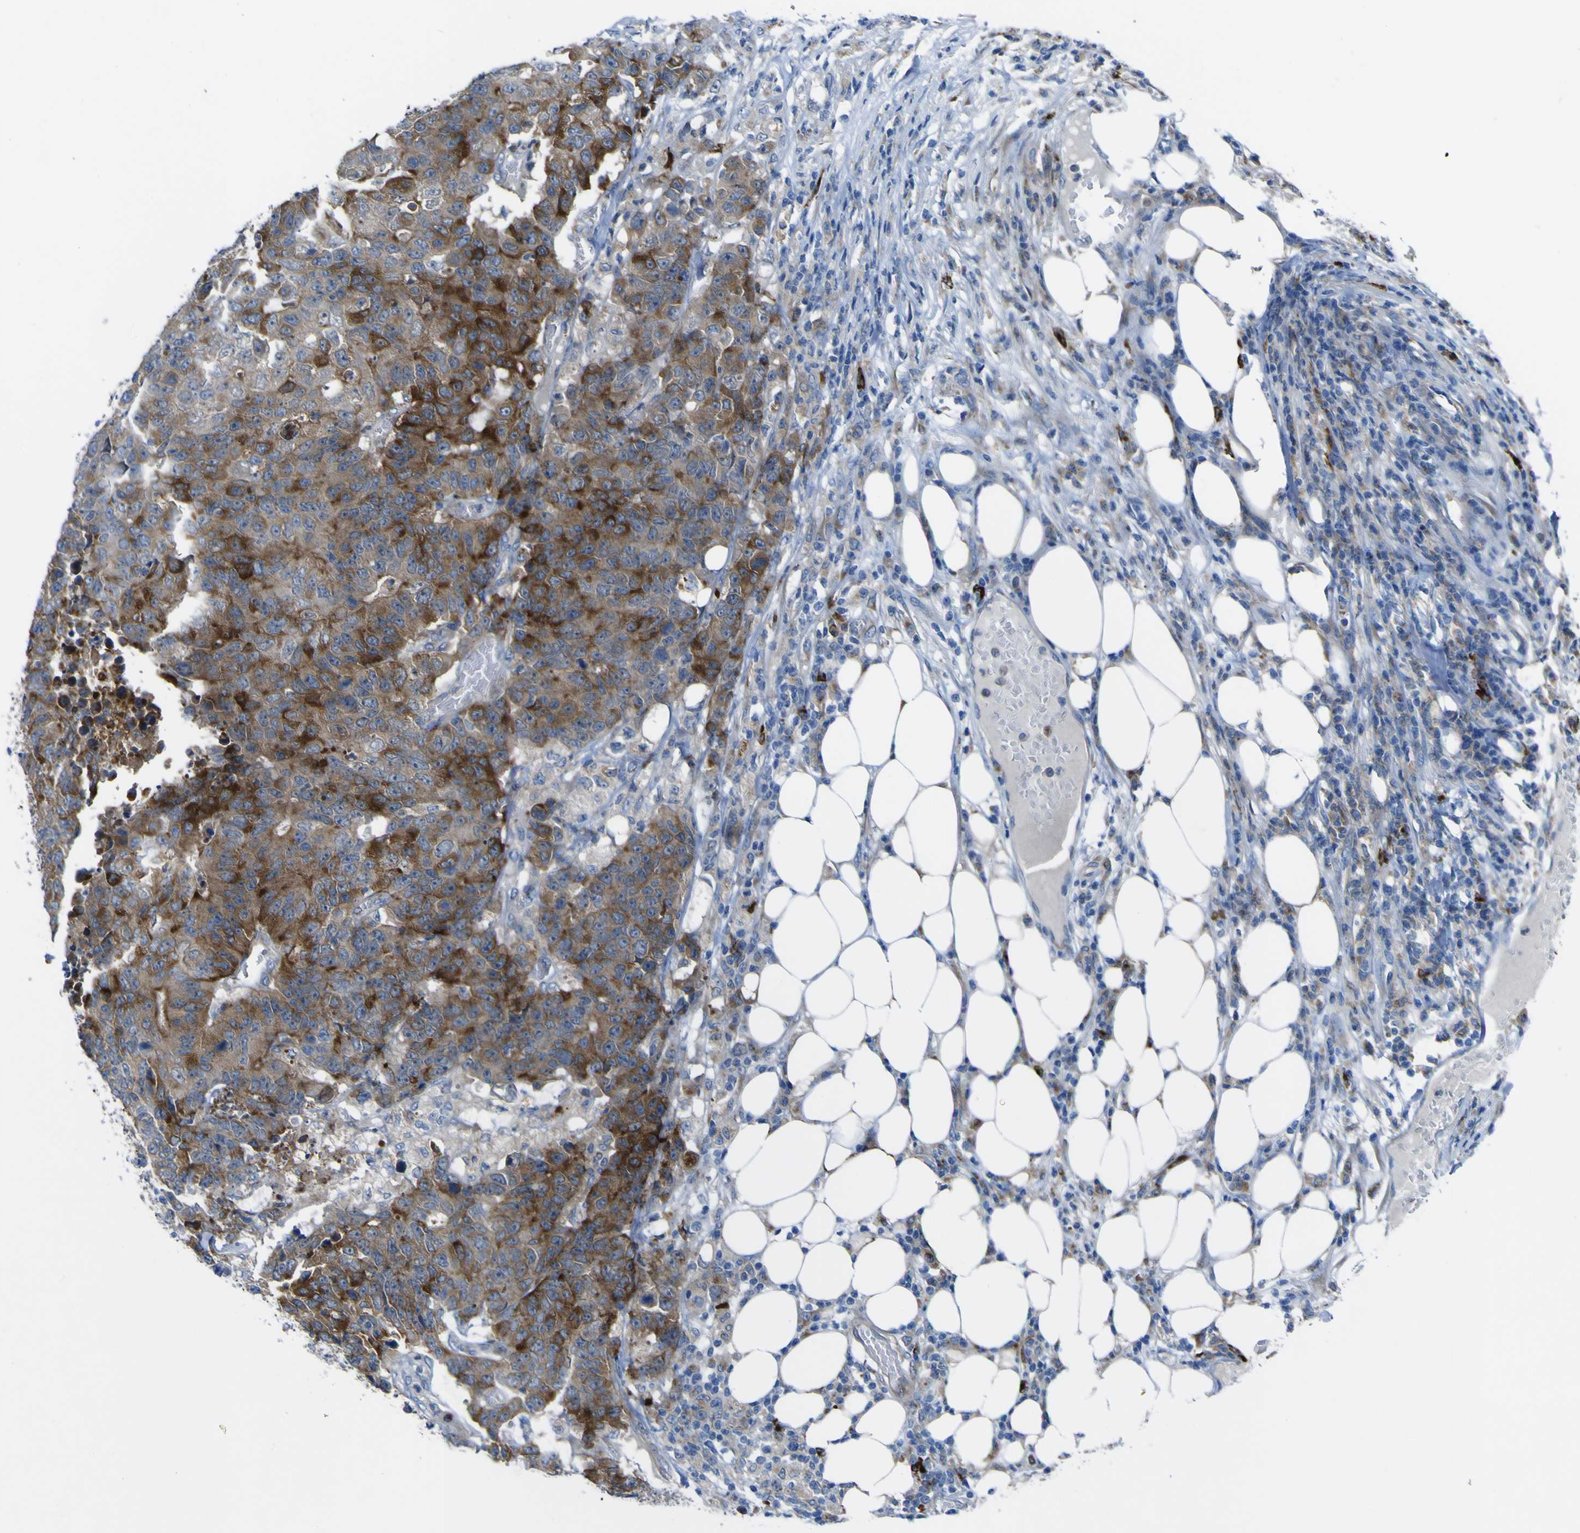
{"staining": {"intensity": "strong", "quantity": ">75%", "location": "cytoplasmic/membranous"}, "tissue": "colorectal cancer", "cell_type": "Tumor cells", "image_type": "cancer", "snomed": [{"axis": "morphology", "description": "Adenocarcinoma, NOS"}, {"axis": "topography", "description": "Colon"}], "caption": "A photomicrograph of colorectal adenocarcinoma stained for a protein displays strong cytoplasmic/membranous brown staining in tumor cells. (DAB (3,3'-diaminobenzidine) = brown stain, brightfield microscopy at high magnification).", "gene": "CST3", "patient": {"sex": "female", "age": 86}}